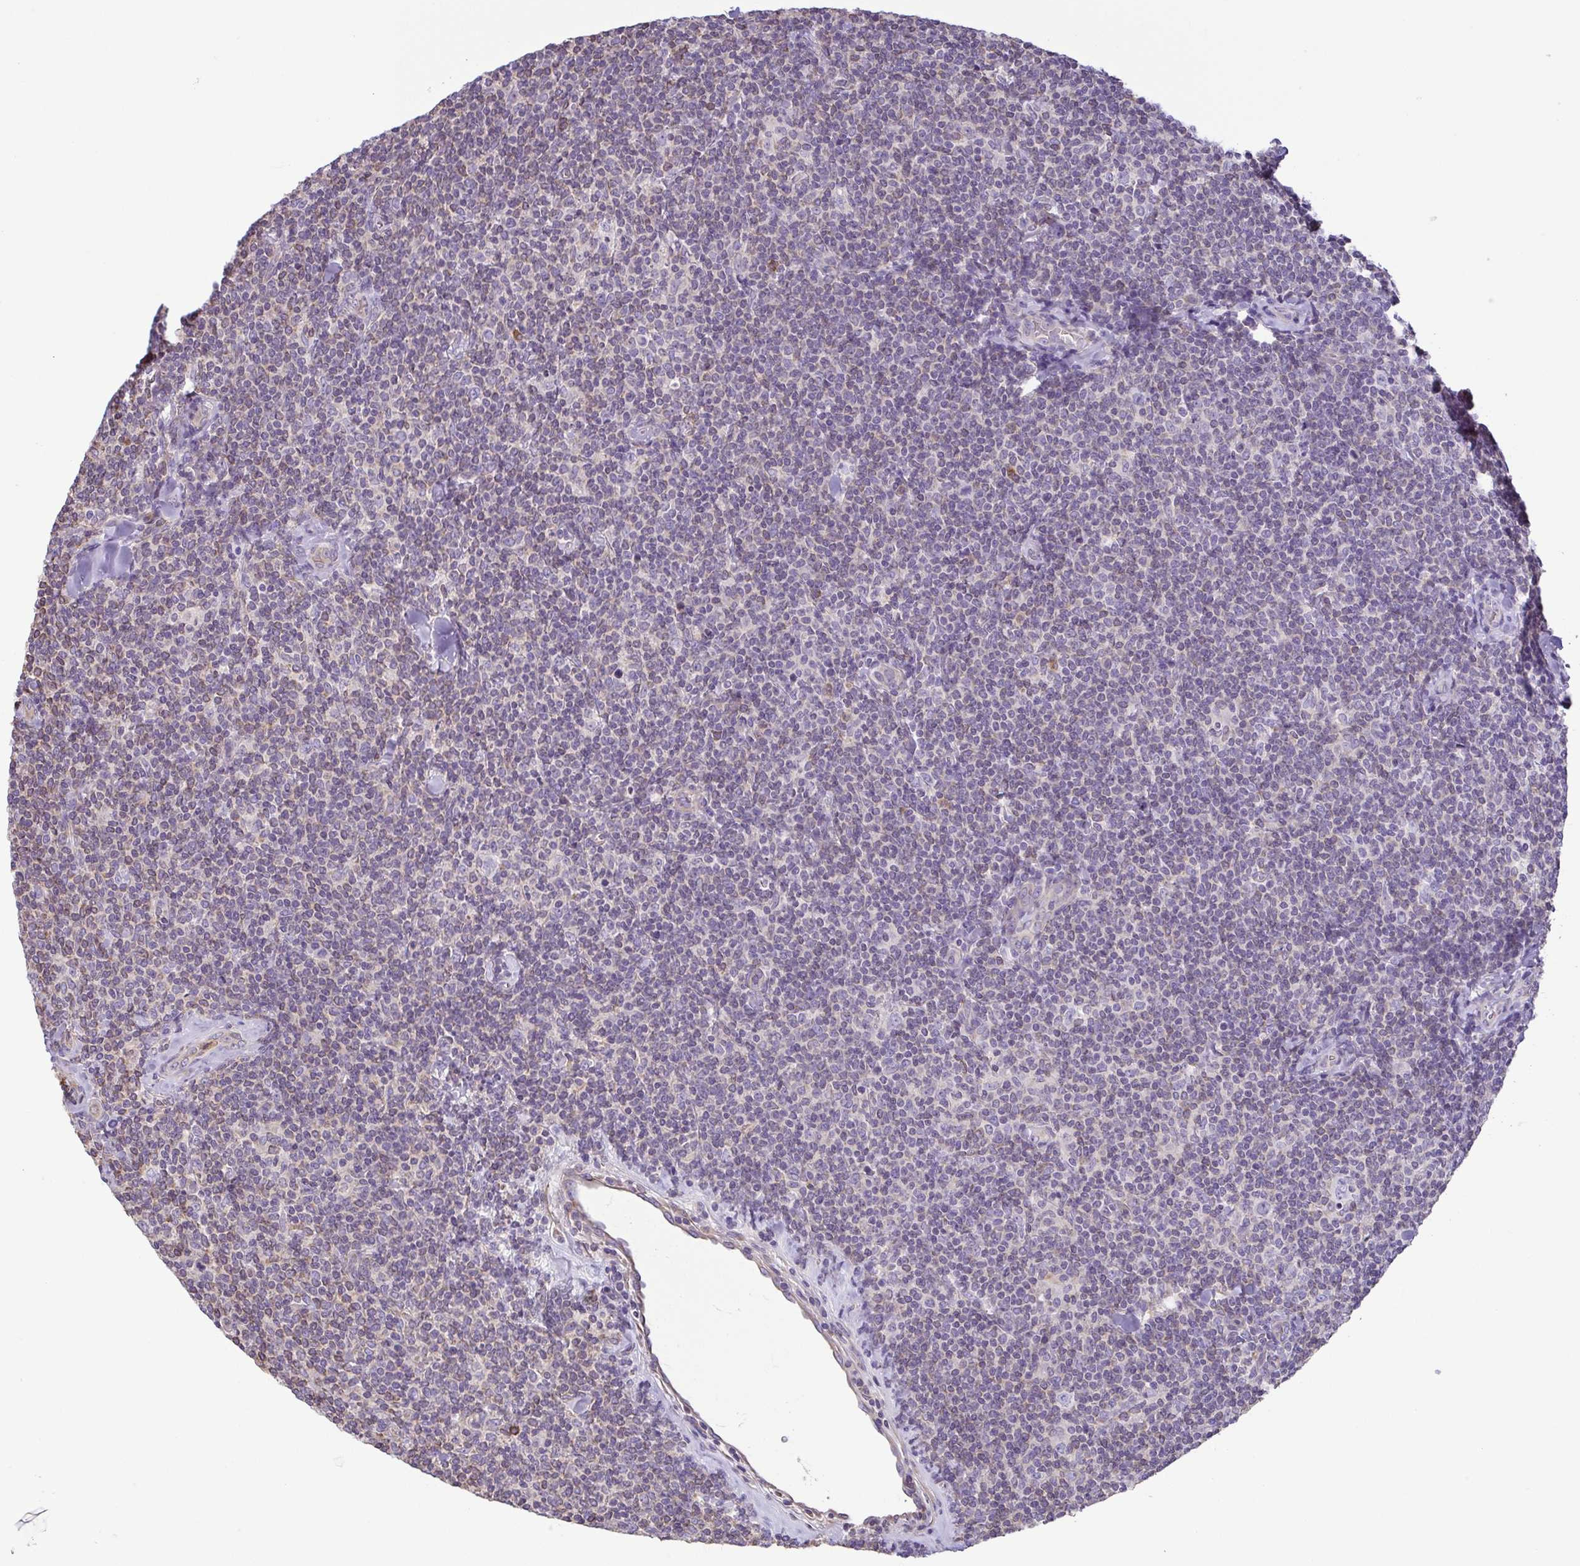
{"staining": {"intensity": "negative", "quantity": "none", "location": "none"}, "tissue": "lymphoma", "cell_type": "Tumor cells", "image_type": "cancer", "snomed": [{"axis": "morphology", "description": "Malignant lymphoma, non-Hodgkin's type, Low grade"}, {"axis": "topography", "description": "Lymph node"}], "caption": "This is an immunohistochemistry (IHC) micrograph of lymphoma. There is no expression in tumor cells.", "gene": "MYL10", "patient": {"sex": "female", "age": 56}}